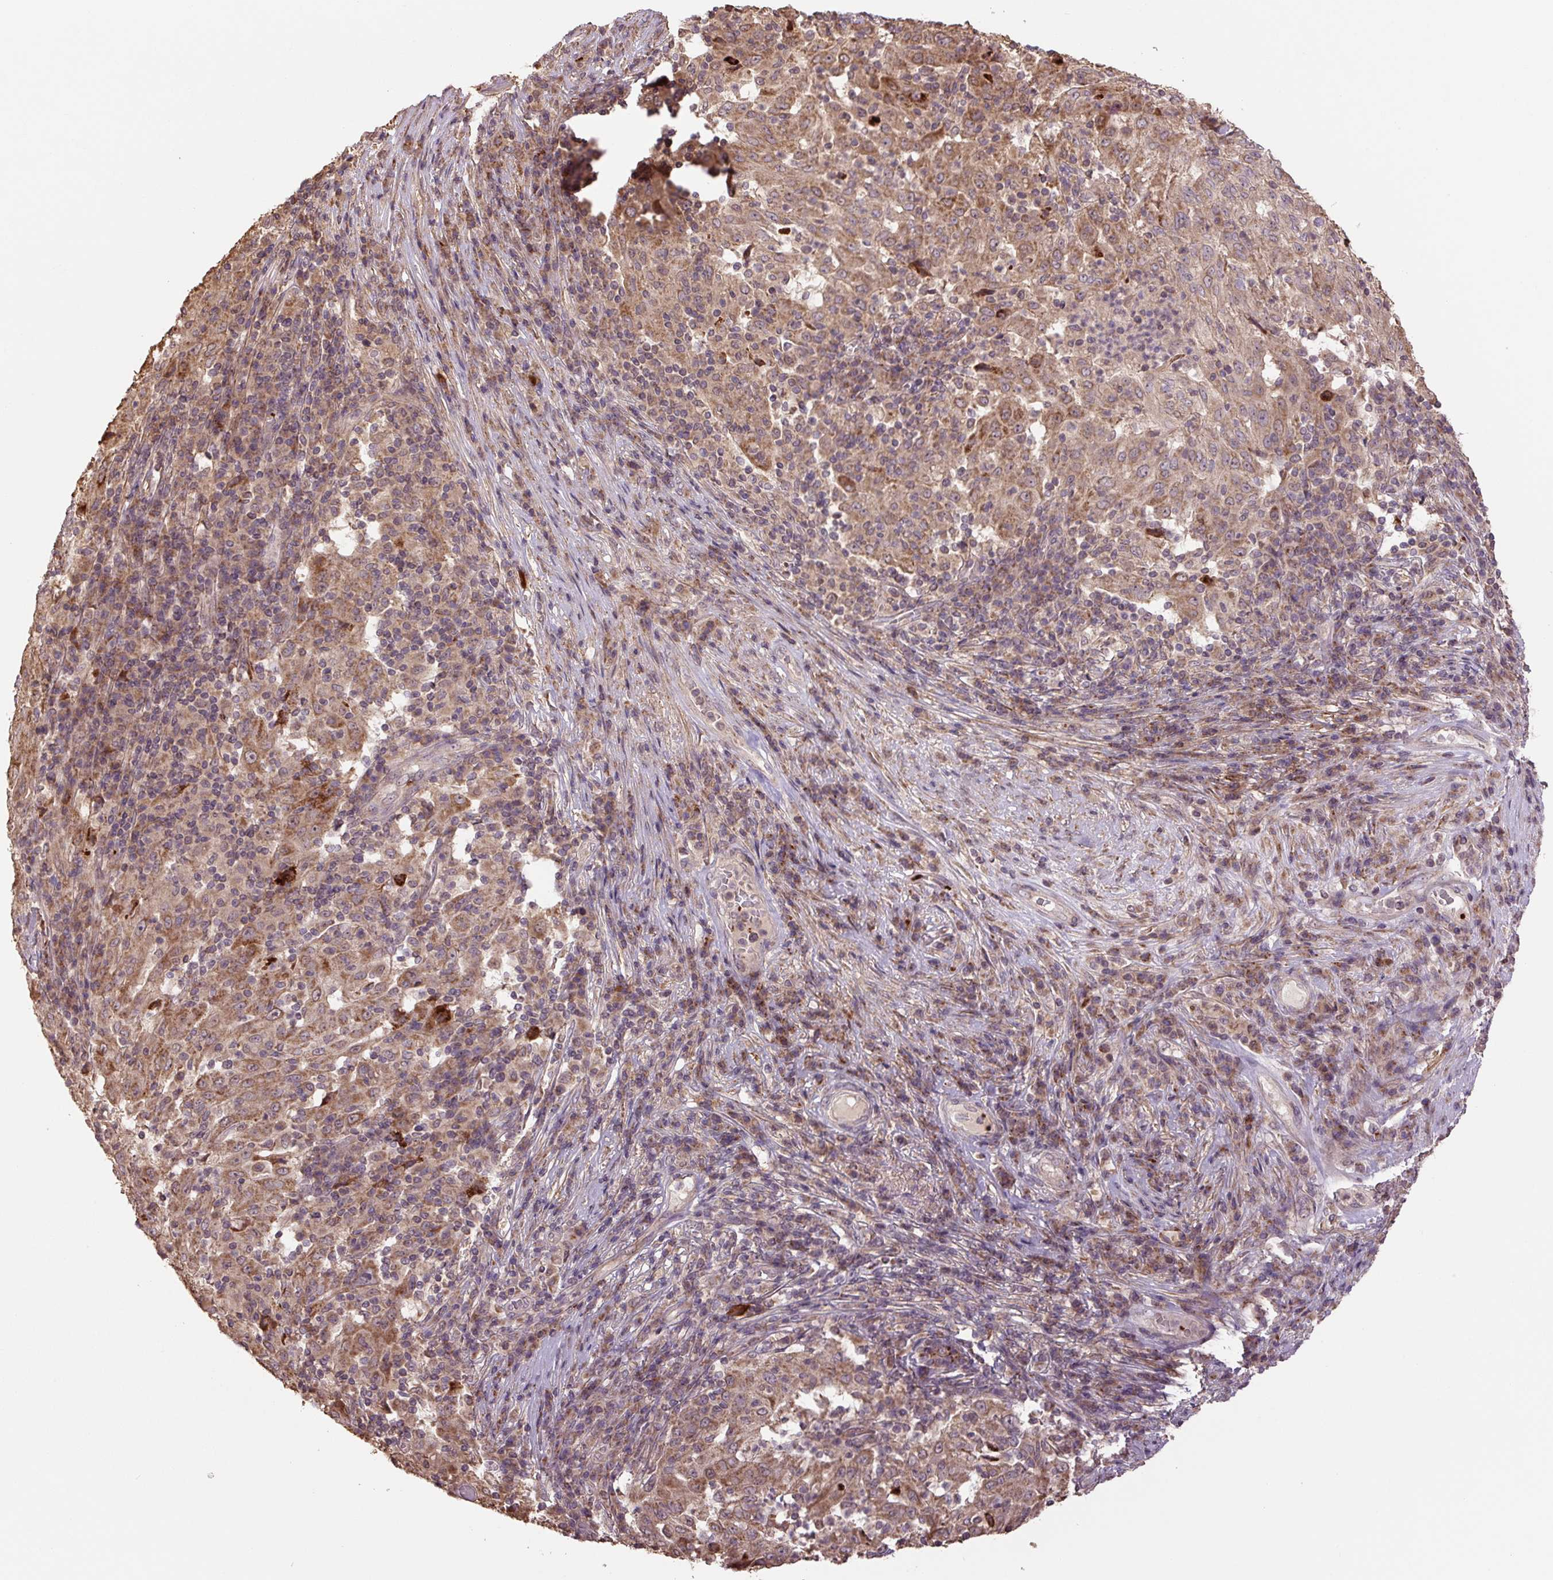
{"staining": {"intensity": "strong", "quantity": ">75%", "location": "cytoplasmic/membranous"}, "tissue": "pancreatic cancer", "cell_type": "Tumor cells", "image_type": "cancer", "snomed": [{"axis": "morphology", "description": "Adenocarcinoma, NOS"}, {"axis": "topography", "description": "Pancreas"}], "caption": "Immunohistochemical staining of adenocarcinoma (pancreatic) reveals high levels of strong cytoplasmic/membranous protein positivity in about >75% of tumor cells.", "gene": "TMEM160", "patient": {"sex": "male", "age": 63}}